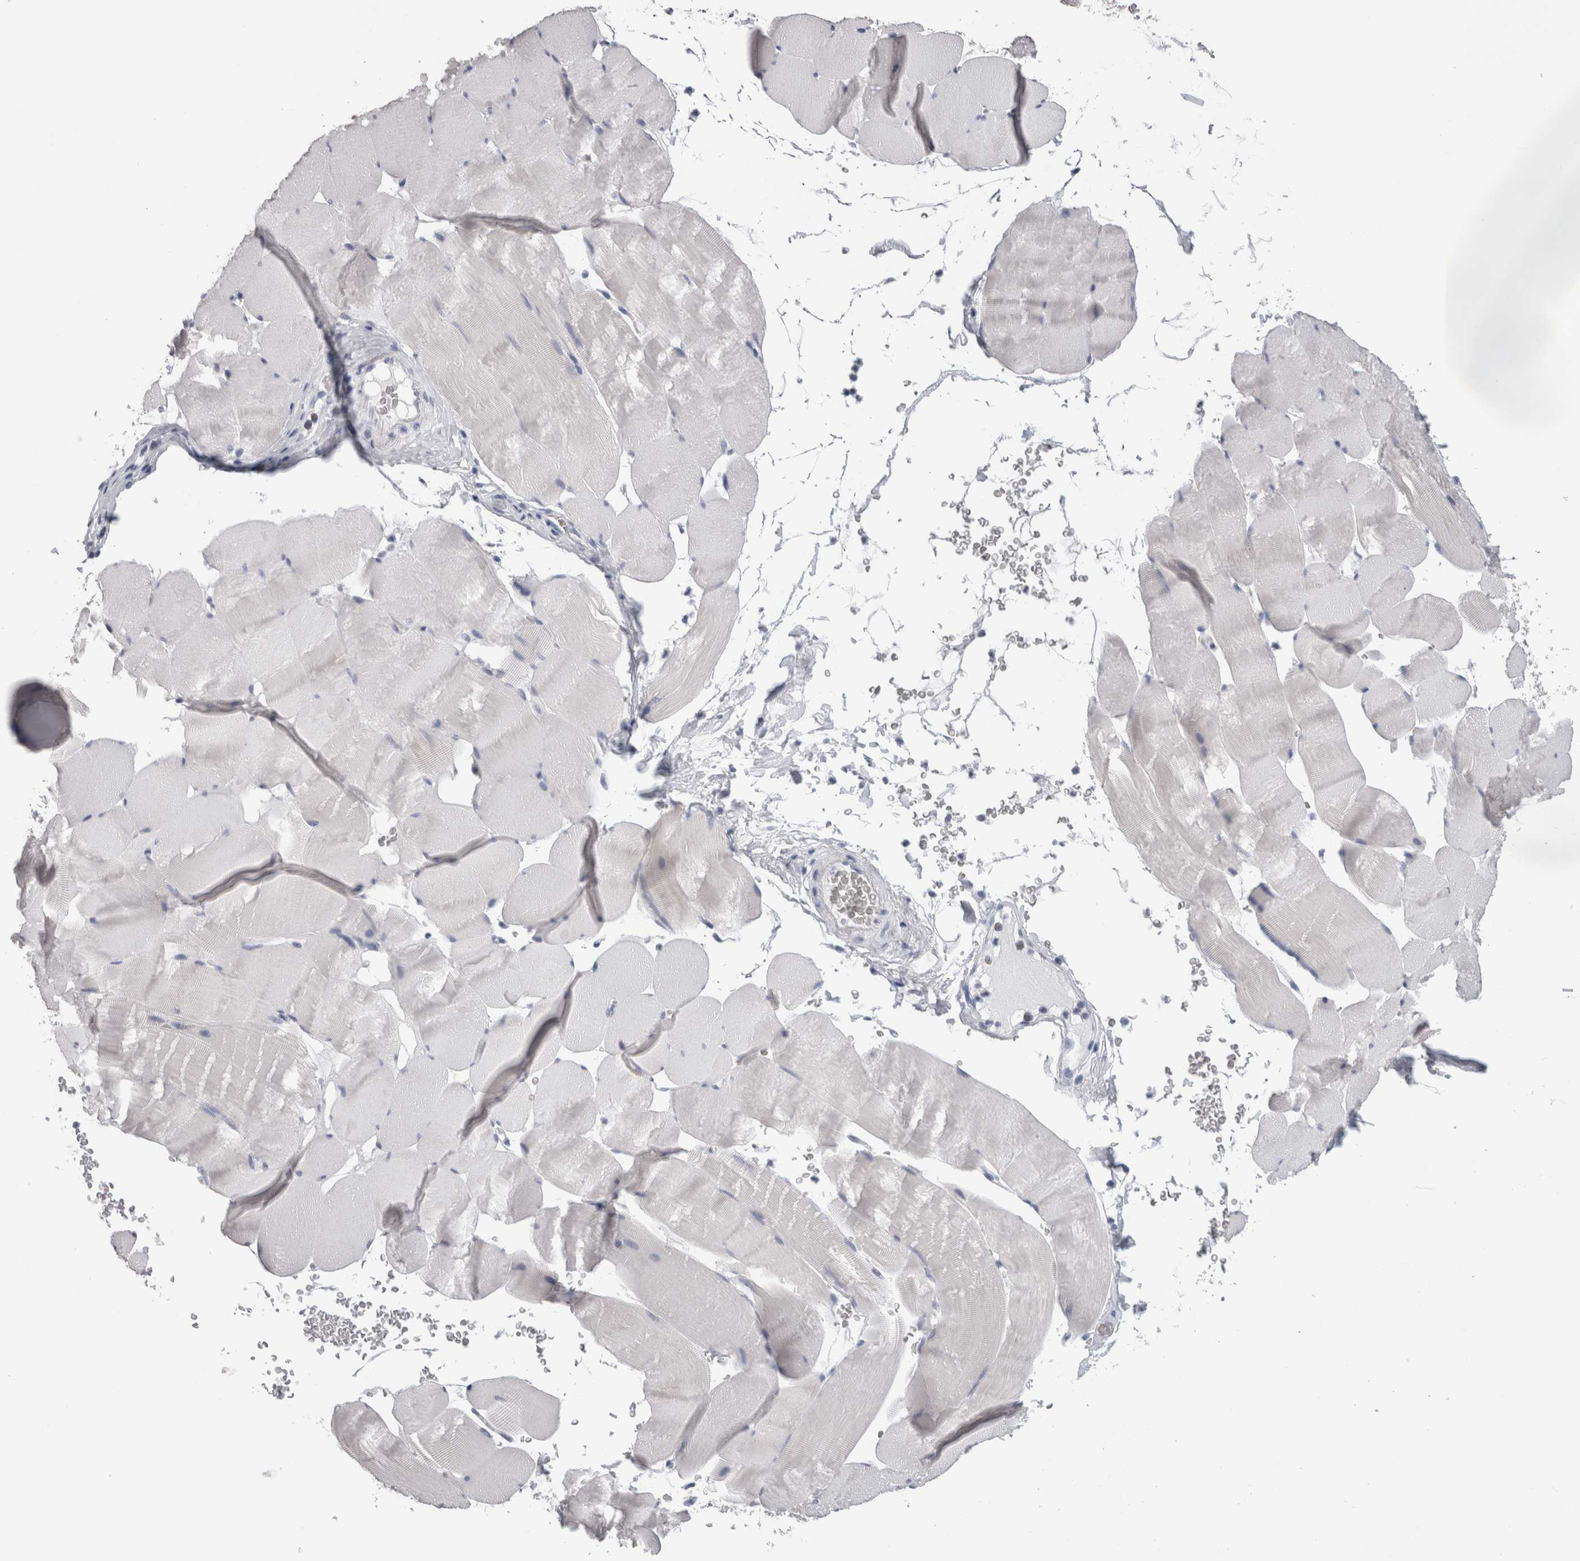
{"staining": {"intensity": "negative", "quantity": "none", "location": "none"}, "tissue": "skeletal muscle", "cell_type": "Myocytes", "image_type": "normal", "snomed": [{"axis": "morphology", "description": "Normal tissue, NOS"}, {"axis": "topography", "description": "Skeletal muscle"}], "caption": "Immunohistochemical staining of unremarkable human skeletal muscle exhibits no significant staining in myocytes.", "gene": "CA8", "patient": {"sex": "male", "age": 62}}